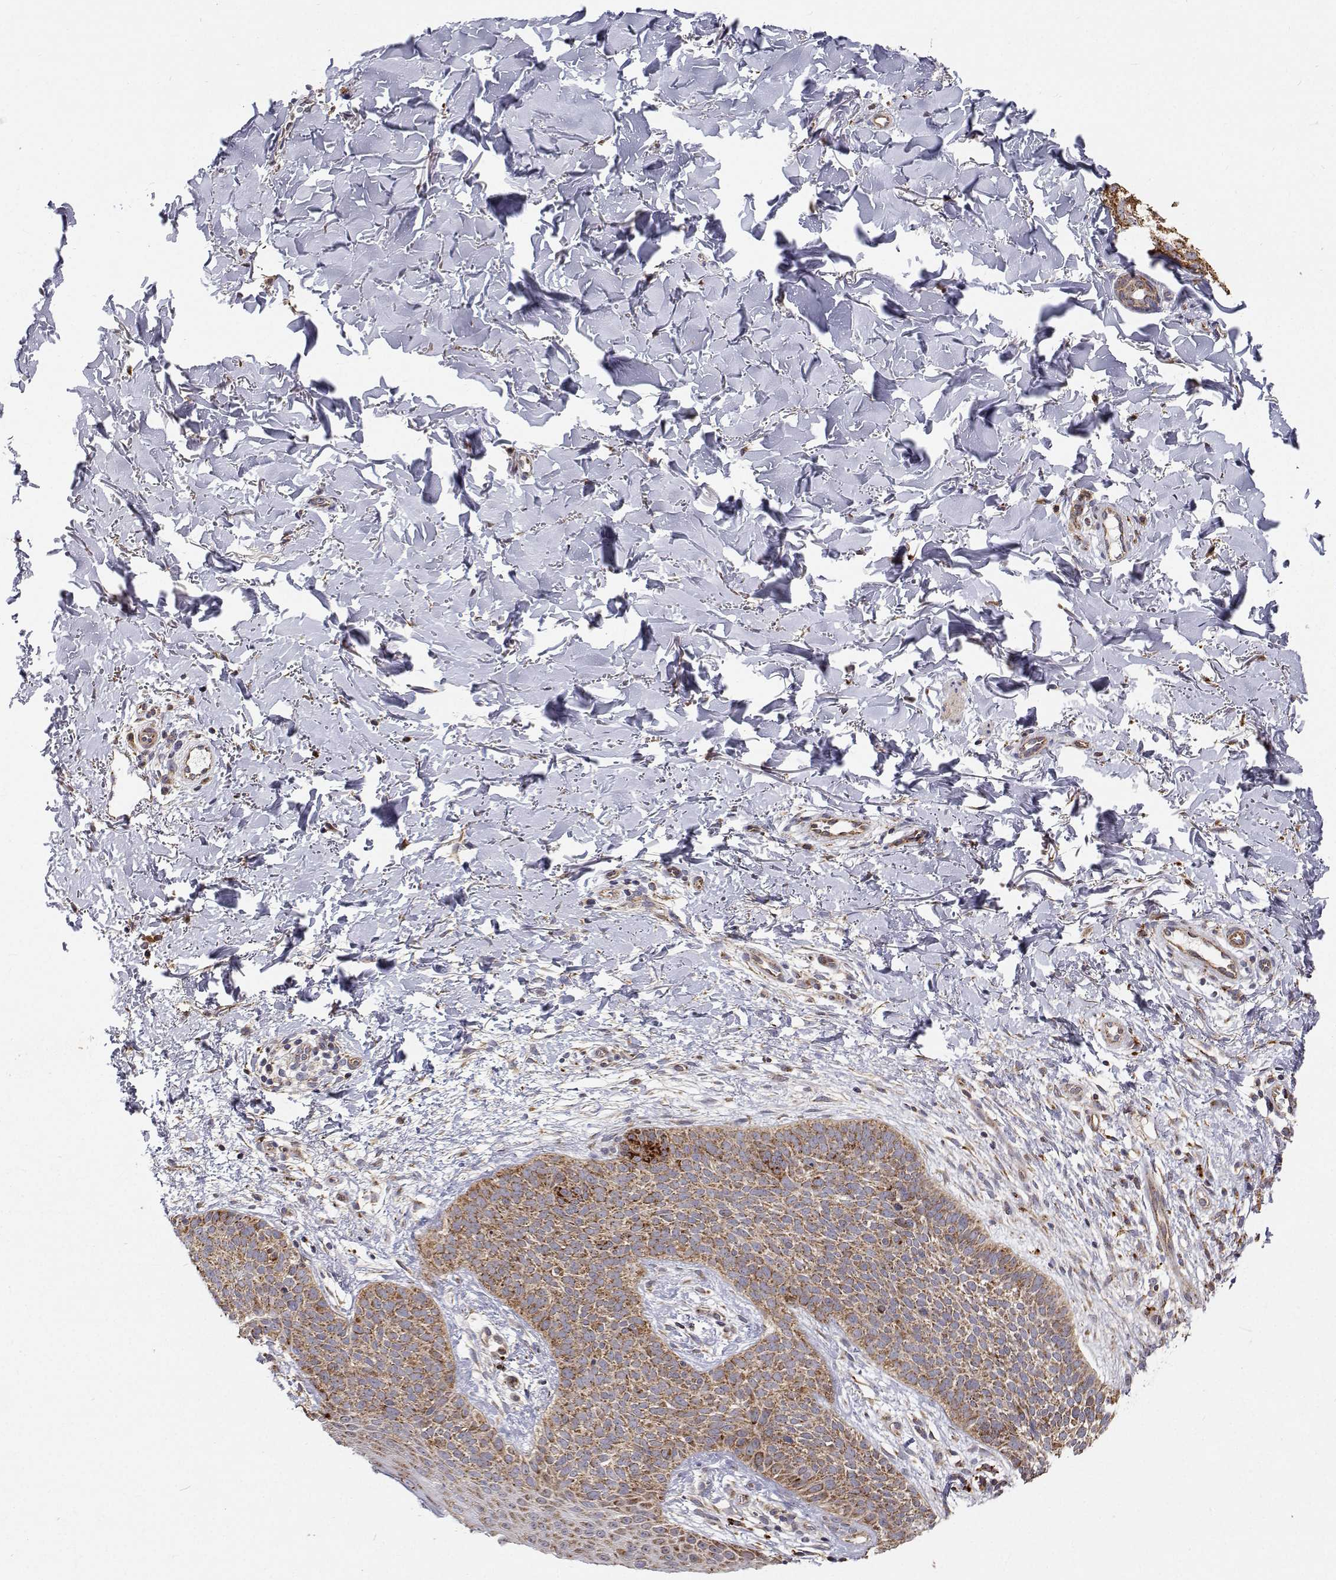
{"staining": {"intensity": "moderate", "quantity": ">75%", "location": "cytoplasmic/membranous"}, "tissue": "skin cancer", "cell_type": "Tumor cells", "image_type": "cancer", "snomed": [{"axis": "morphology", "description": "Basal cell carcinoma"}, {"axis": "topography", "description": "Skin"}], "caption": "Human skin cancer (basal cell carcinoma) stained with a protein marker shows moderate staining in tumor cells.", "gene": "SPICE1", "patient": {"sex": "male", "age": 57}}